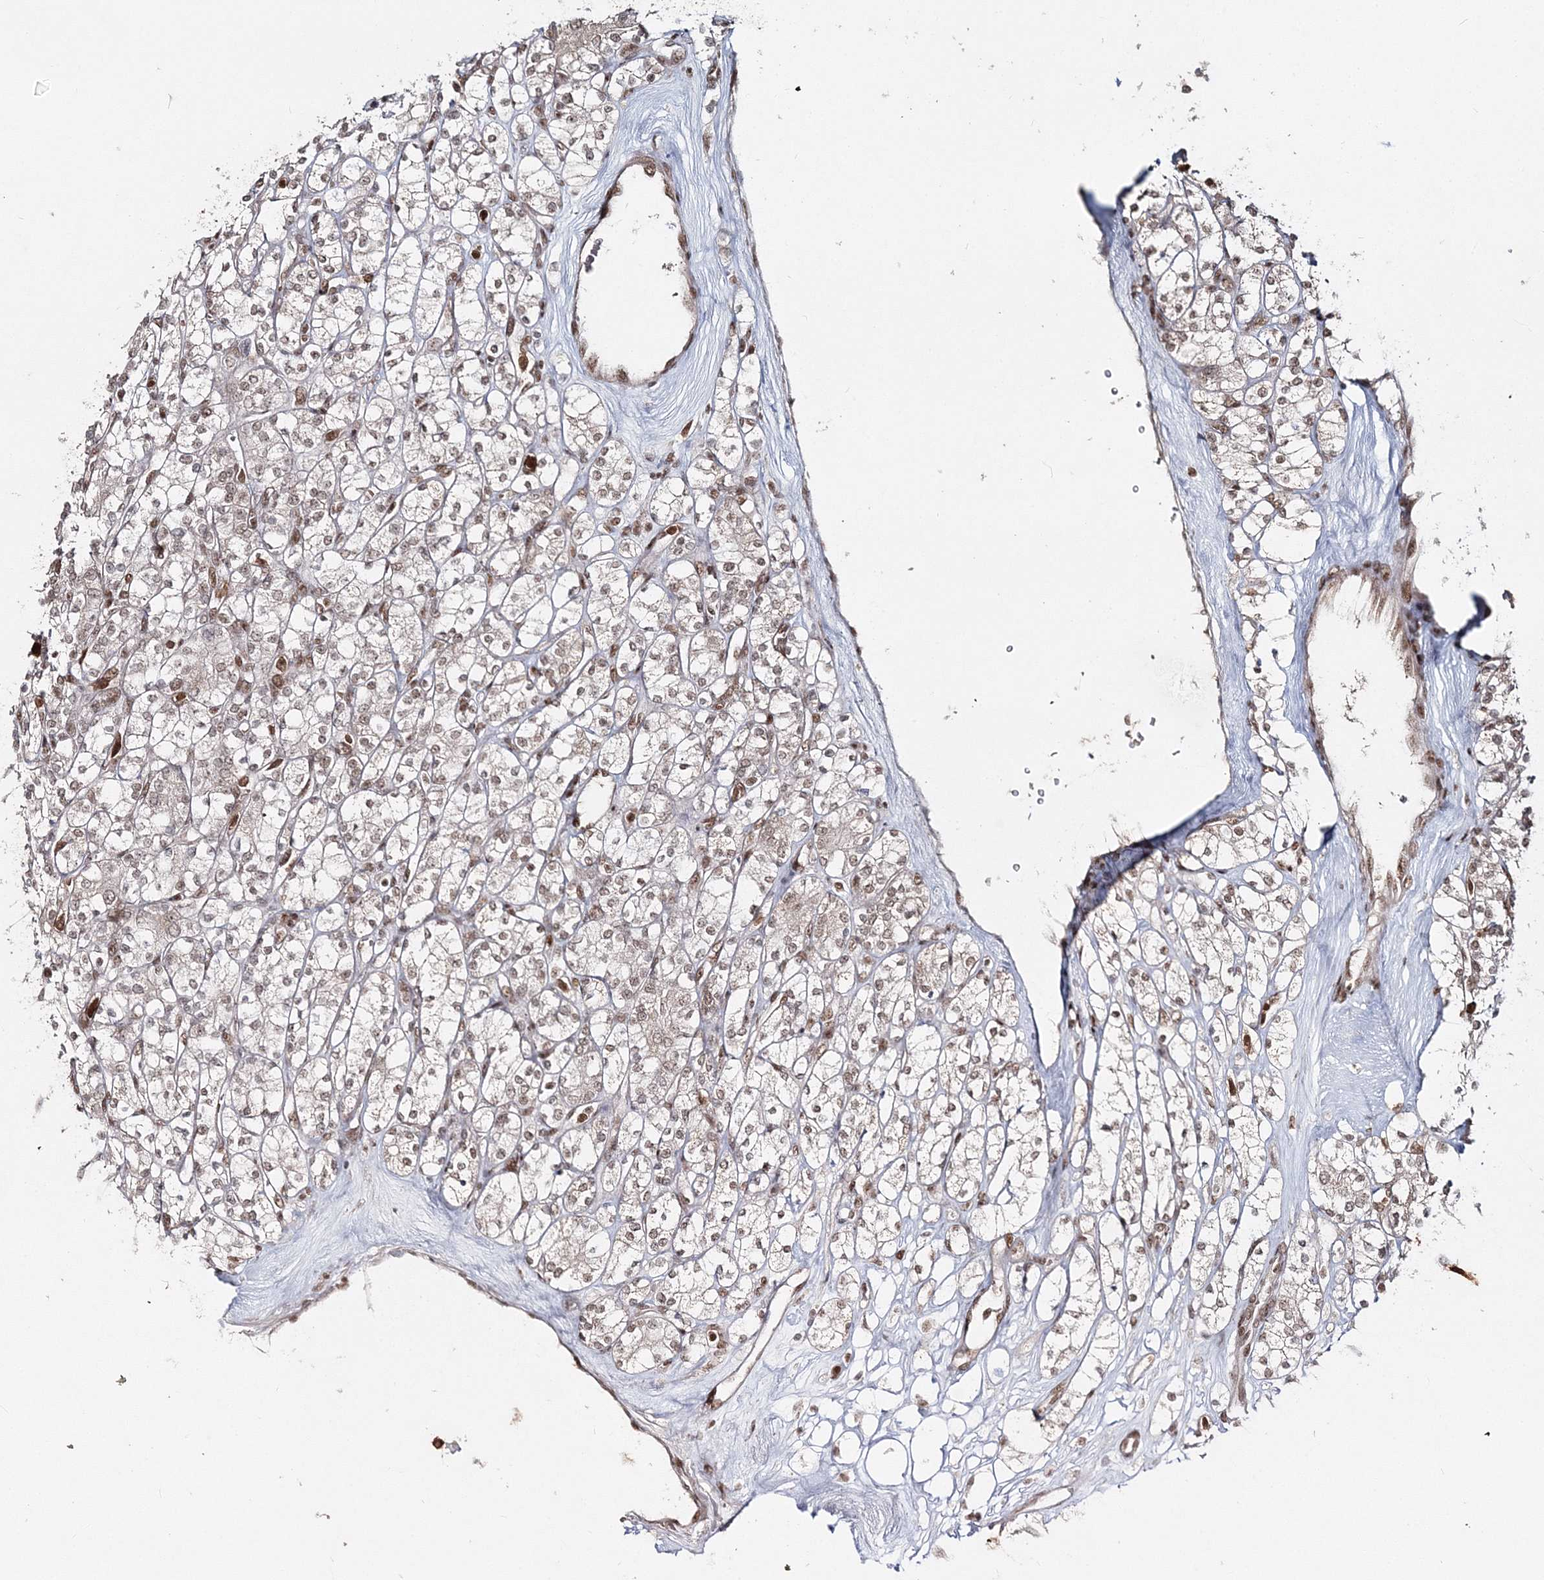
{"staining": {"intensity": "weak", "quantity": ">75%", "location": "nuclear"}, "tissue": "renal cancer", "cell_type": "Tumor cells", "image_type": "cancer", "snomed": [{"axis": "morphology", "description": "Adenocarcinoma, NOS"}, {"axis": "topography", "description": "Kidney"}], "caption": "Renal cancer tissue displays weak nuclear staining in about >75% of tumor cells, visualized by immunohistochemistry.", "gene": "QRICH1", "patient": {"sex": "male", "age": 77}}